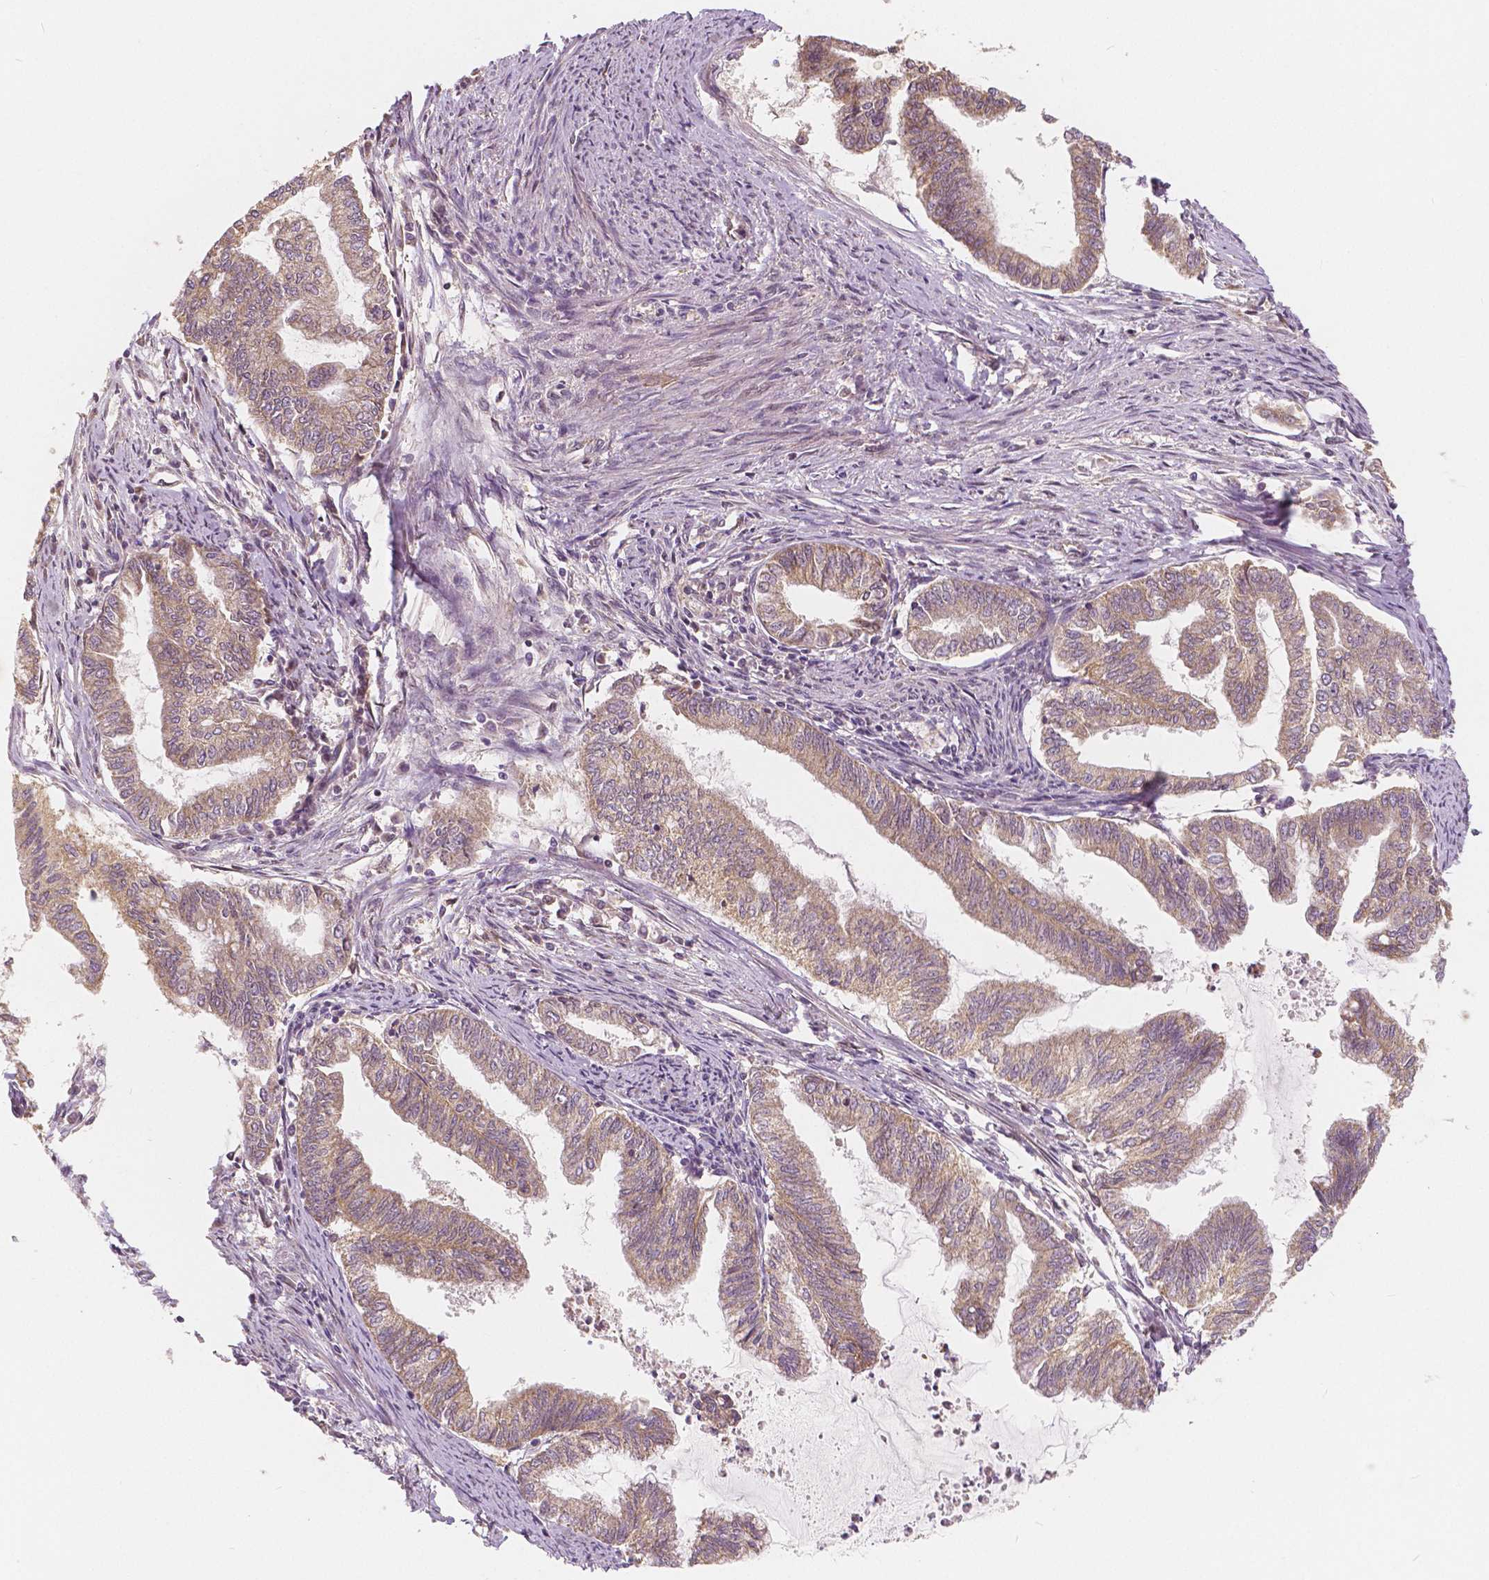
{"staining": {"intensity": "weak", "quantity": ">75%", "location": "cytoplasmic/membranous"}, "tissue": "endometrial cancer", "cell_type": "Tumor cells", "image_type": "cancer", "snomed": [{"axis": "morphology", "description": "Adenocarcinoma, NOS"}, {"axis": "topography", "description": "Endometrium"}], "caption": "High-magnification brightfield microscopy of adenocarcinoma (endometrial) stained with DAB (3,3'-diaminobenzidine) (brown) and counterstained with hematoxylin (blue). tumor cells exhibit weak cytoplasmic/membranous positivity is appreciated in about>75% of cells.", "gene": "SNX12", "patient": {"sex": "female", "age": 79}}